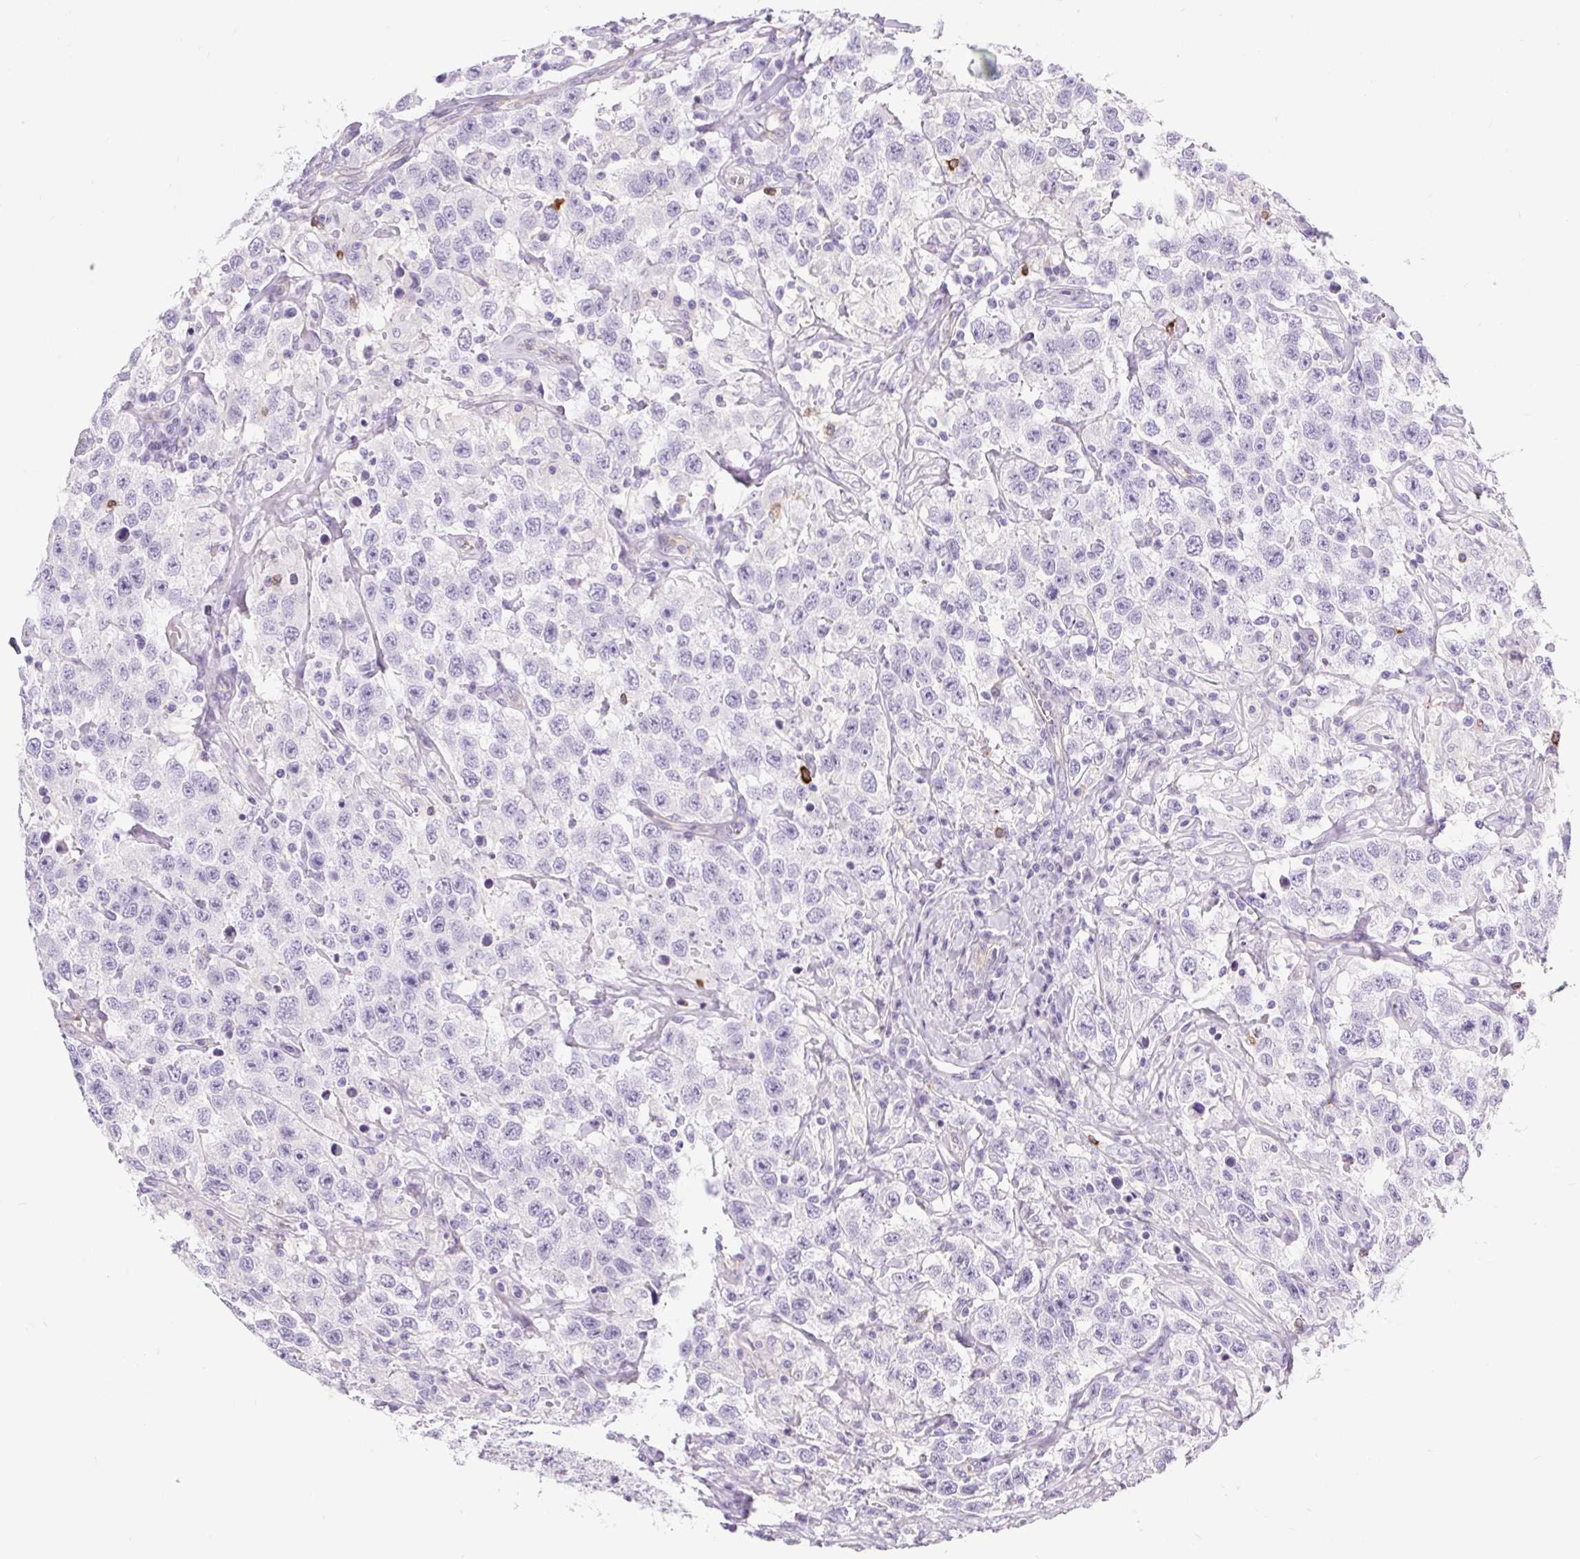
{"staining": {"intensity": "negative", "quantity": "none", "location": "none"}, "tissue": "testis cancer", "cell_type": "Tumor cells", "image_type": "cancer", "snomed": [{"axis": "morphology", "description": "Seminoma, NOS"}, {"axis": "topography", "description": "Testis"}], "caption": "IHC of seminoma (testis) reveals no staining in tumor cells.", "gene": "BCAS1", "patient": {"sex": "male", "age": 41}}